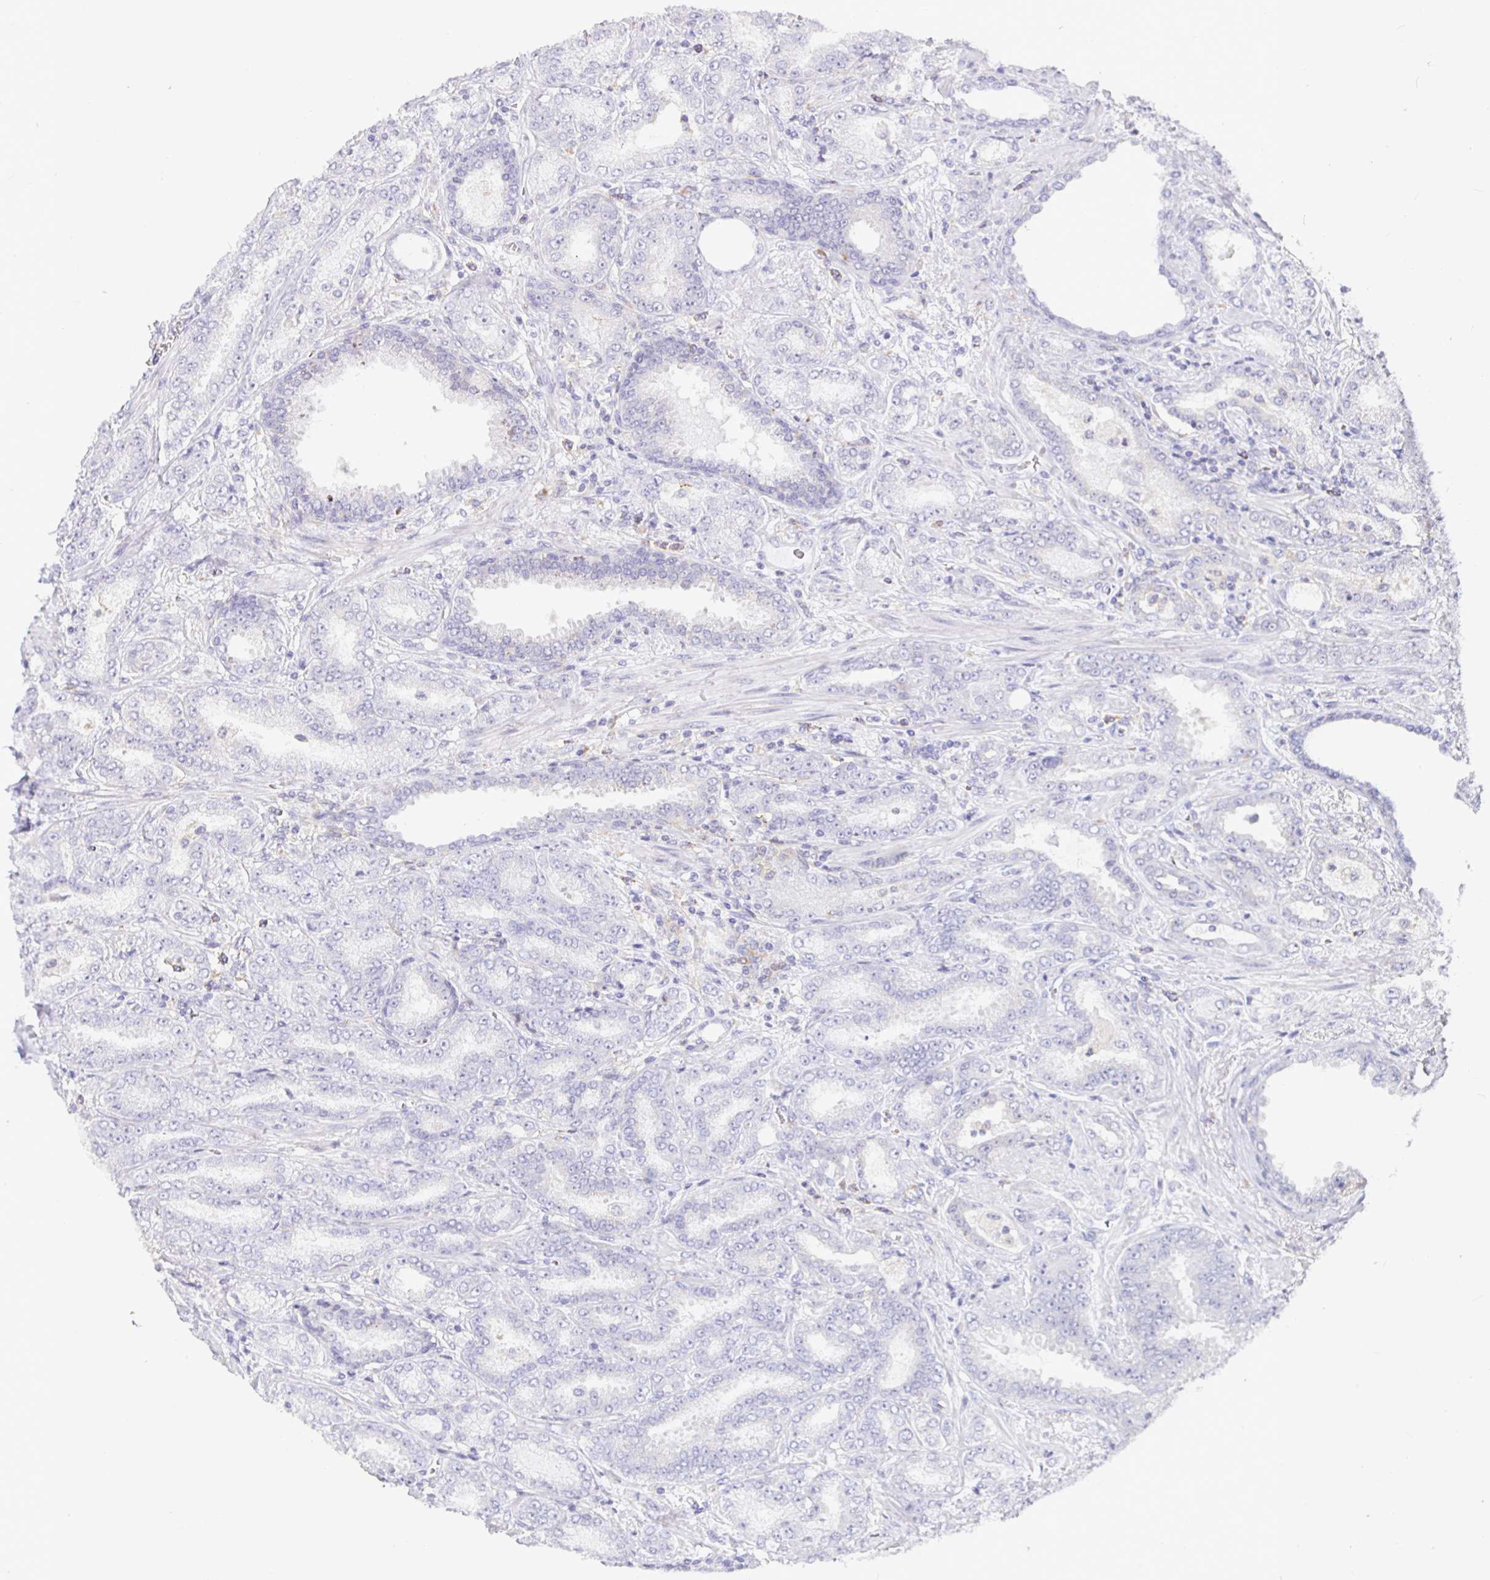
{"staining": {"intensity": "negative", "quantity": "none", "location": "none"}, "tissue": "prostate cancer", "cell_type": "Tumor cells", "image_type": "cancer", "snomed": [{"axis": "morphology", "description": "Adenocarcinoma, High grade"}, {"axis": "topography", "description": "Prostate"}], "caption": "High-grade adenocarcinoma (prostate) was stained to show a protein in brown. There is no significant staining in tumor cells.", "gene": "SIRPA", "patient": {"sex": "male", "age": 72}}